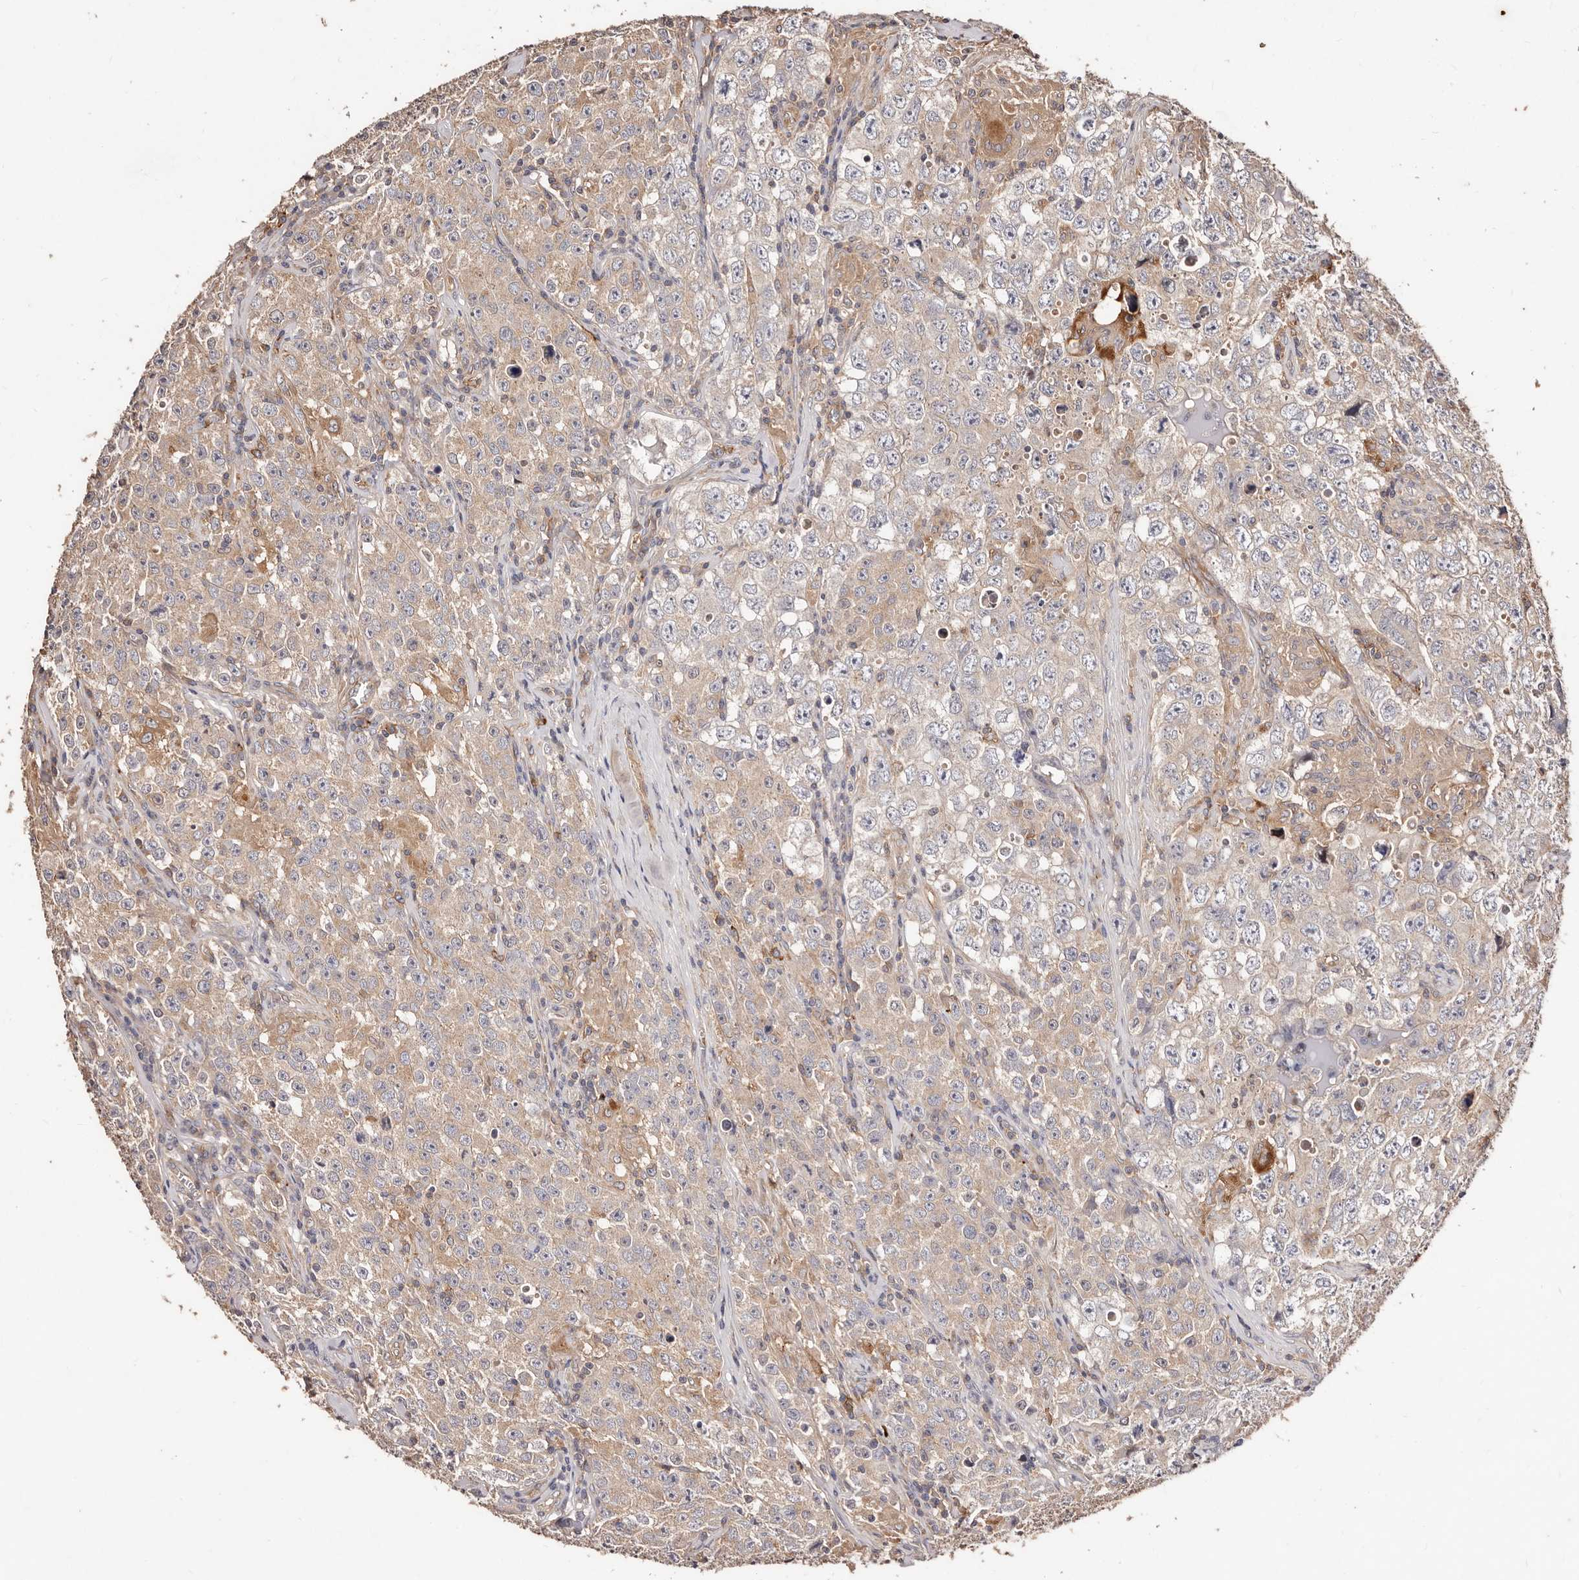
{"staining": {"intensity": "weak", "quantity": "25%-75%", "location": "cytoplasmic/membranous"}, "tissue": "testis cancer", "cell_type": "Tumor cells", "image_type": "cancer", "snomed": [{"axis": "morphology", "description": "Seminoma, NOS"}, {"axis": "morphology", "description": "Carcinoma, Embryonal, NOS"}, {"axis": "topography", "description": "Testis"}], "caption": "A histopathology image of human testis cancer (seminoma) stained for a protein reveals weak cytoplasmic/membranous brown staining in tumor cells.", "gene": "CCL14", "patient": {"sex": "male", "age": 43}}